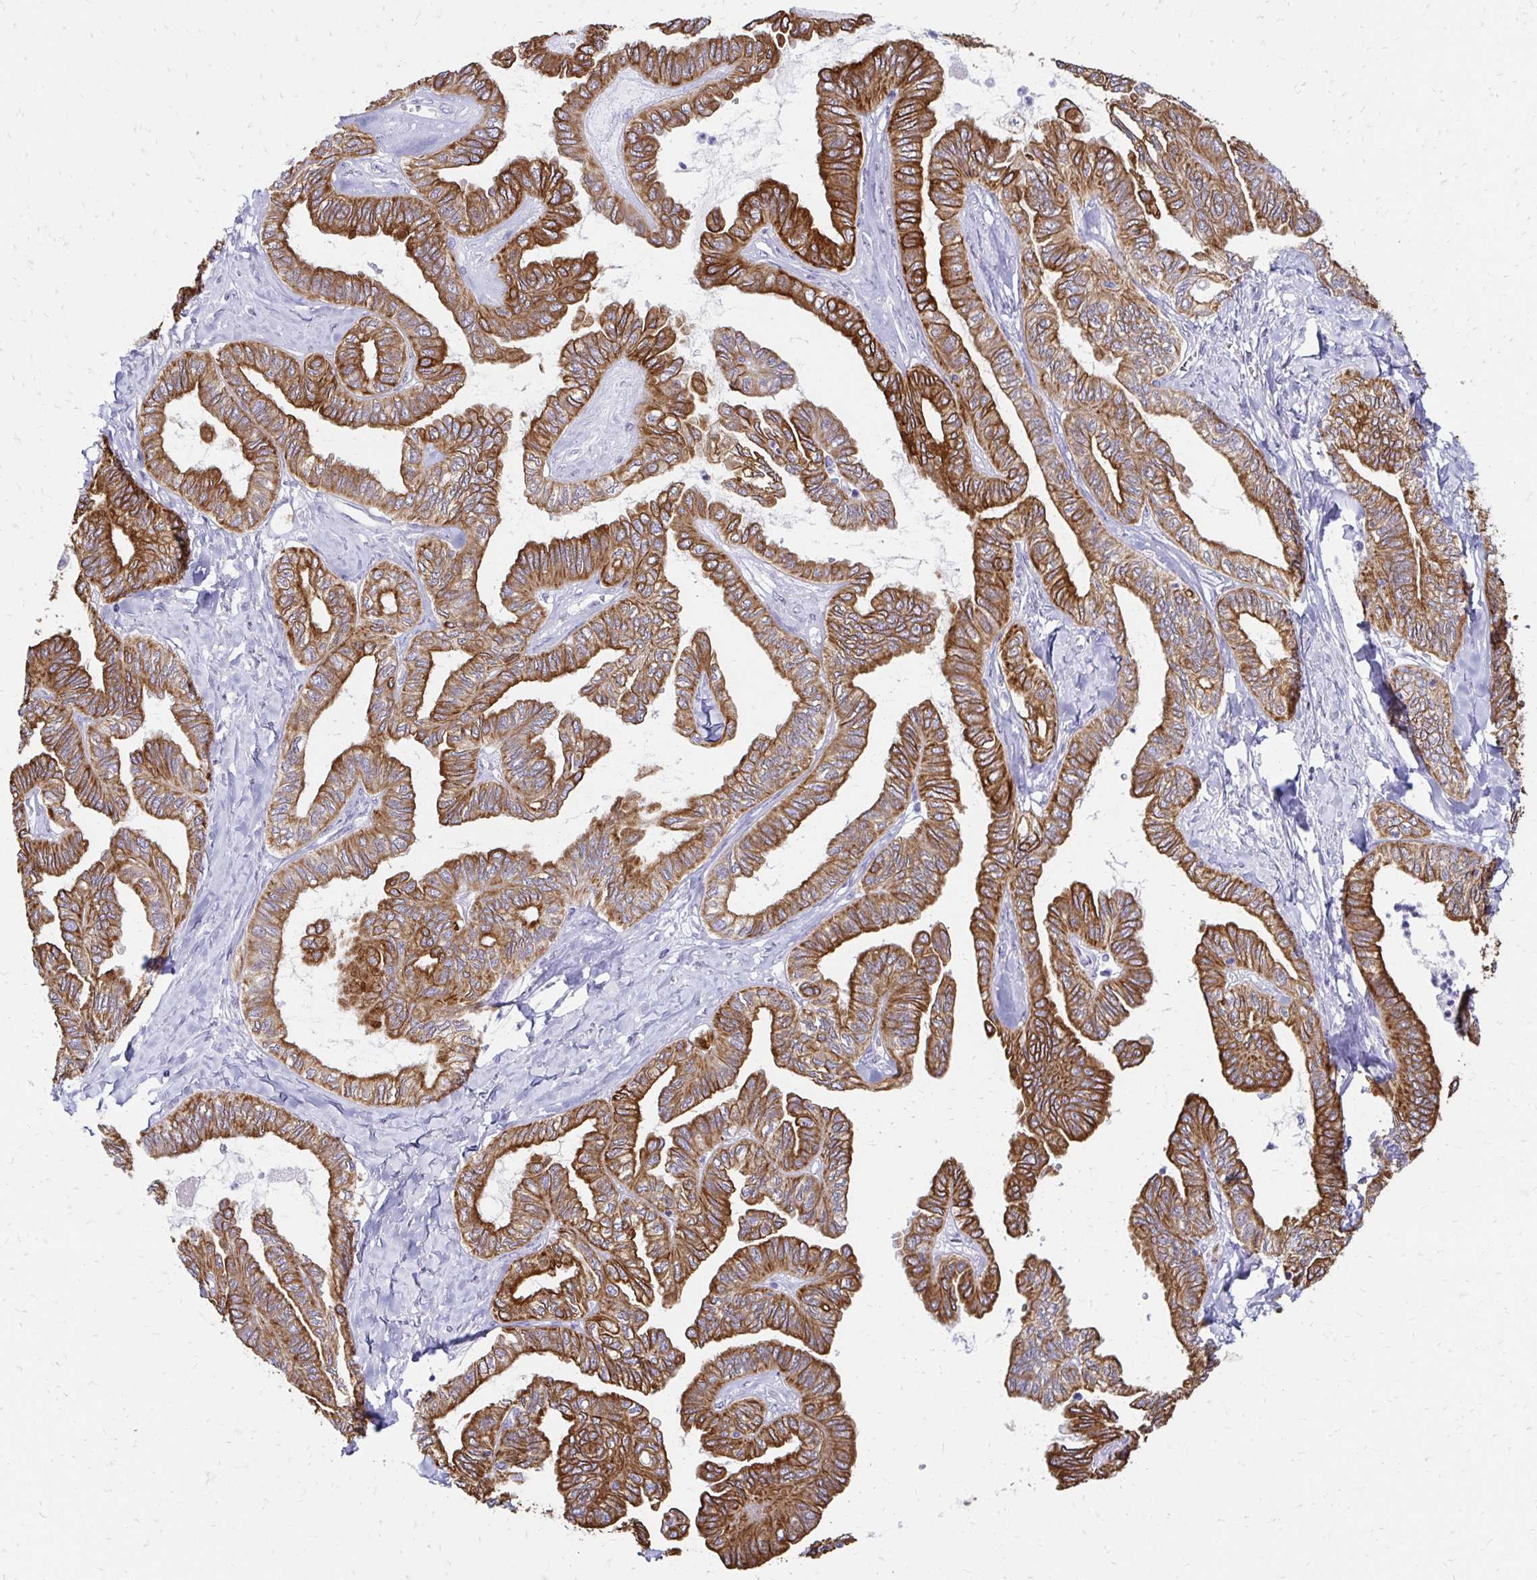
{"staining": {"intensity": "strong", "quantity": ">75%", "location": "cytoplasmic/membranous"}, "tissue": "ovarian cancer", "cell_type": "Tumor cells", "image_type": "cancer", "snomed": [{"axis": "morphology", "description": "Carcinoma, endometroid"}, {"axis": "topography", "description": "Ovary"}], "caption": "Brown immunohistochemical staining in human ovarian cancer reveals strong cytoplasmic/membranous staining in approximately >75% of tumor cells.", "gene": "C1QTNF2", "patient": {"sex": "female", "age": 70}}